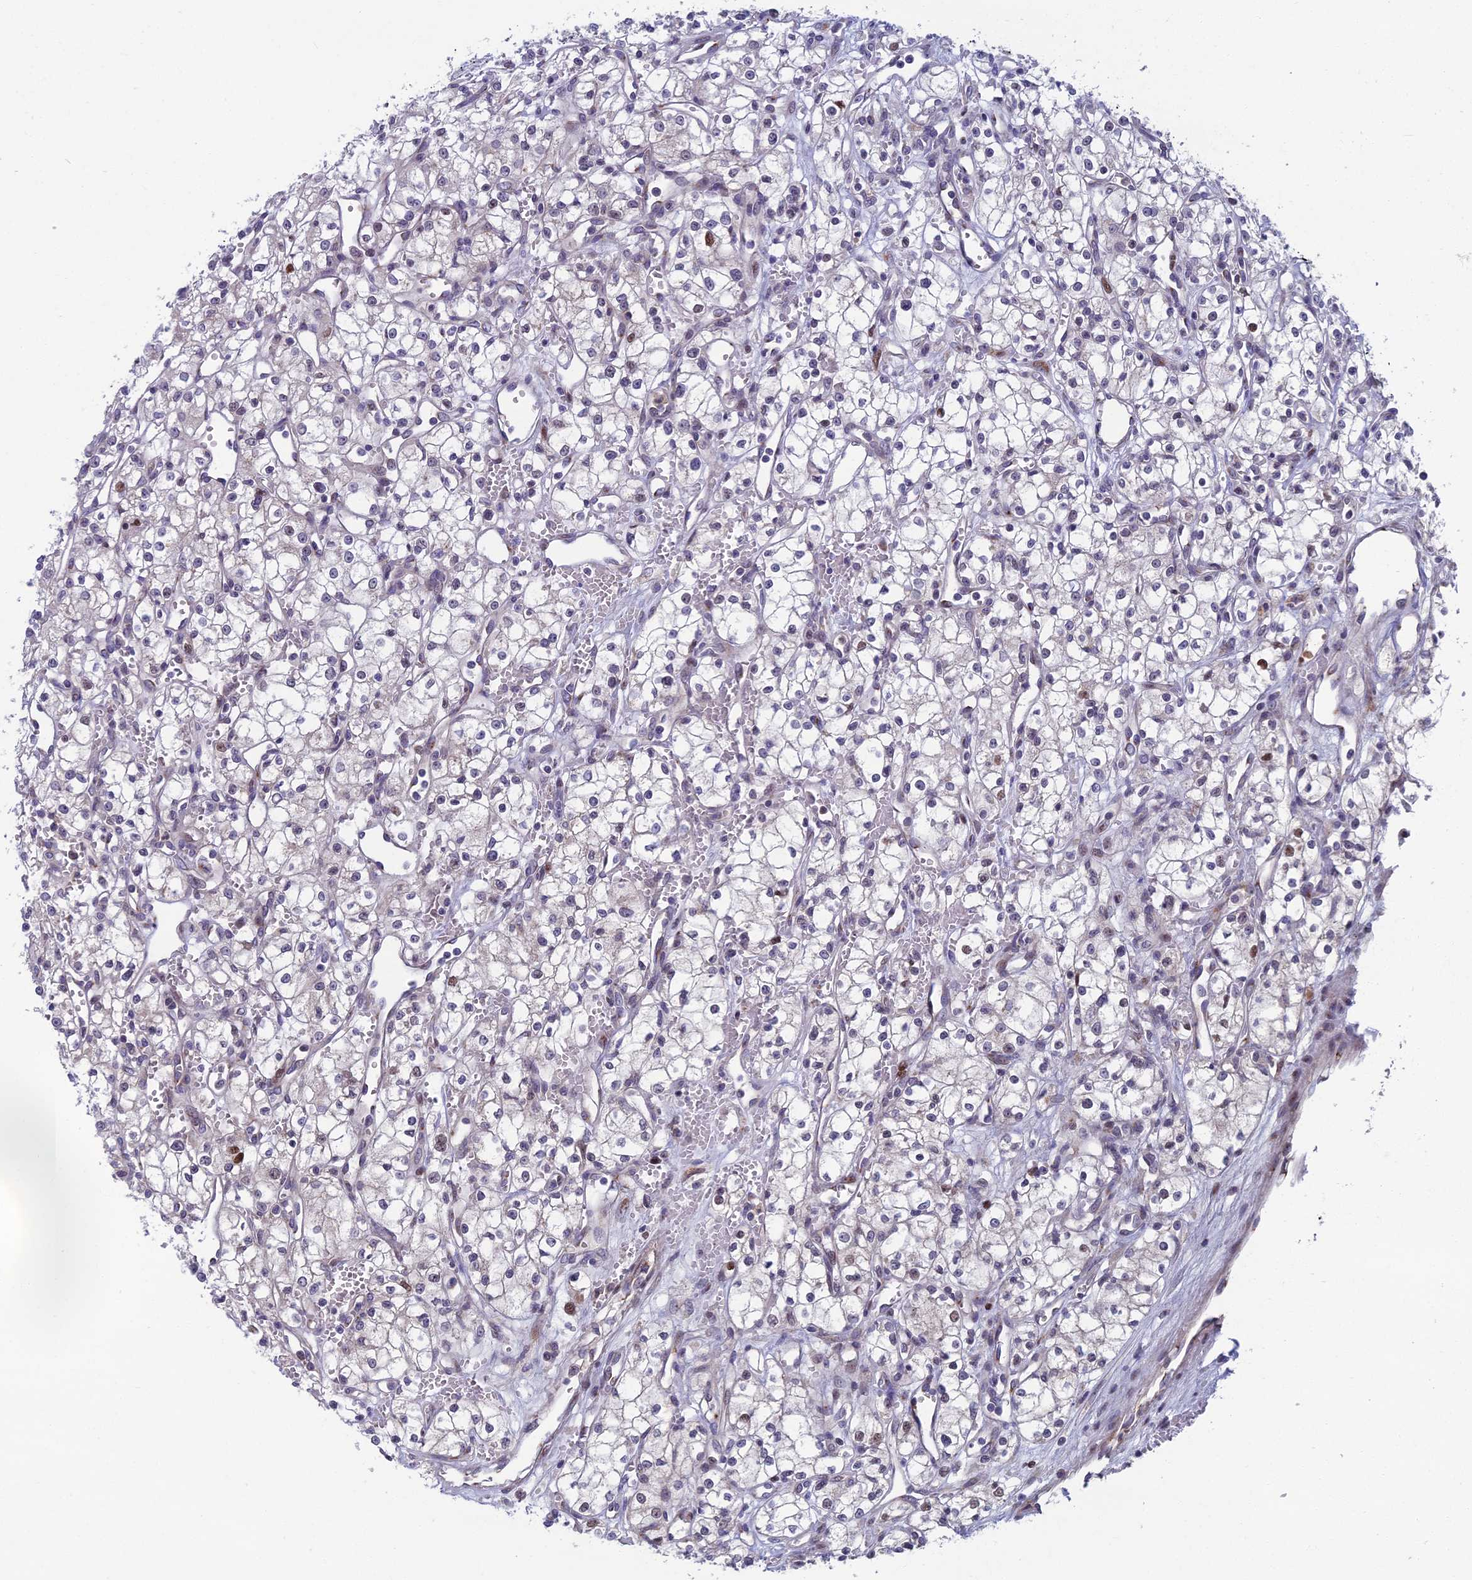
{"staining": {"intensity": "negative", "quantity": "none", "location": "none"}, "tissue": "renal cancer", "cell_type": "Tumor cells", "image_type": "cancer", "snomed": [{"axis": "morphology", "description": "Adenocarcinoma, NOS"}, {"axis": "topography", "description": "Kidney"}], "caption": "This is a histopathology image of immunohistochemistry staining of renal cancer, which shows no staining in tumor cells.", "gene": "LIG1", "patient": {"sex": "male", "age": 59}}